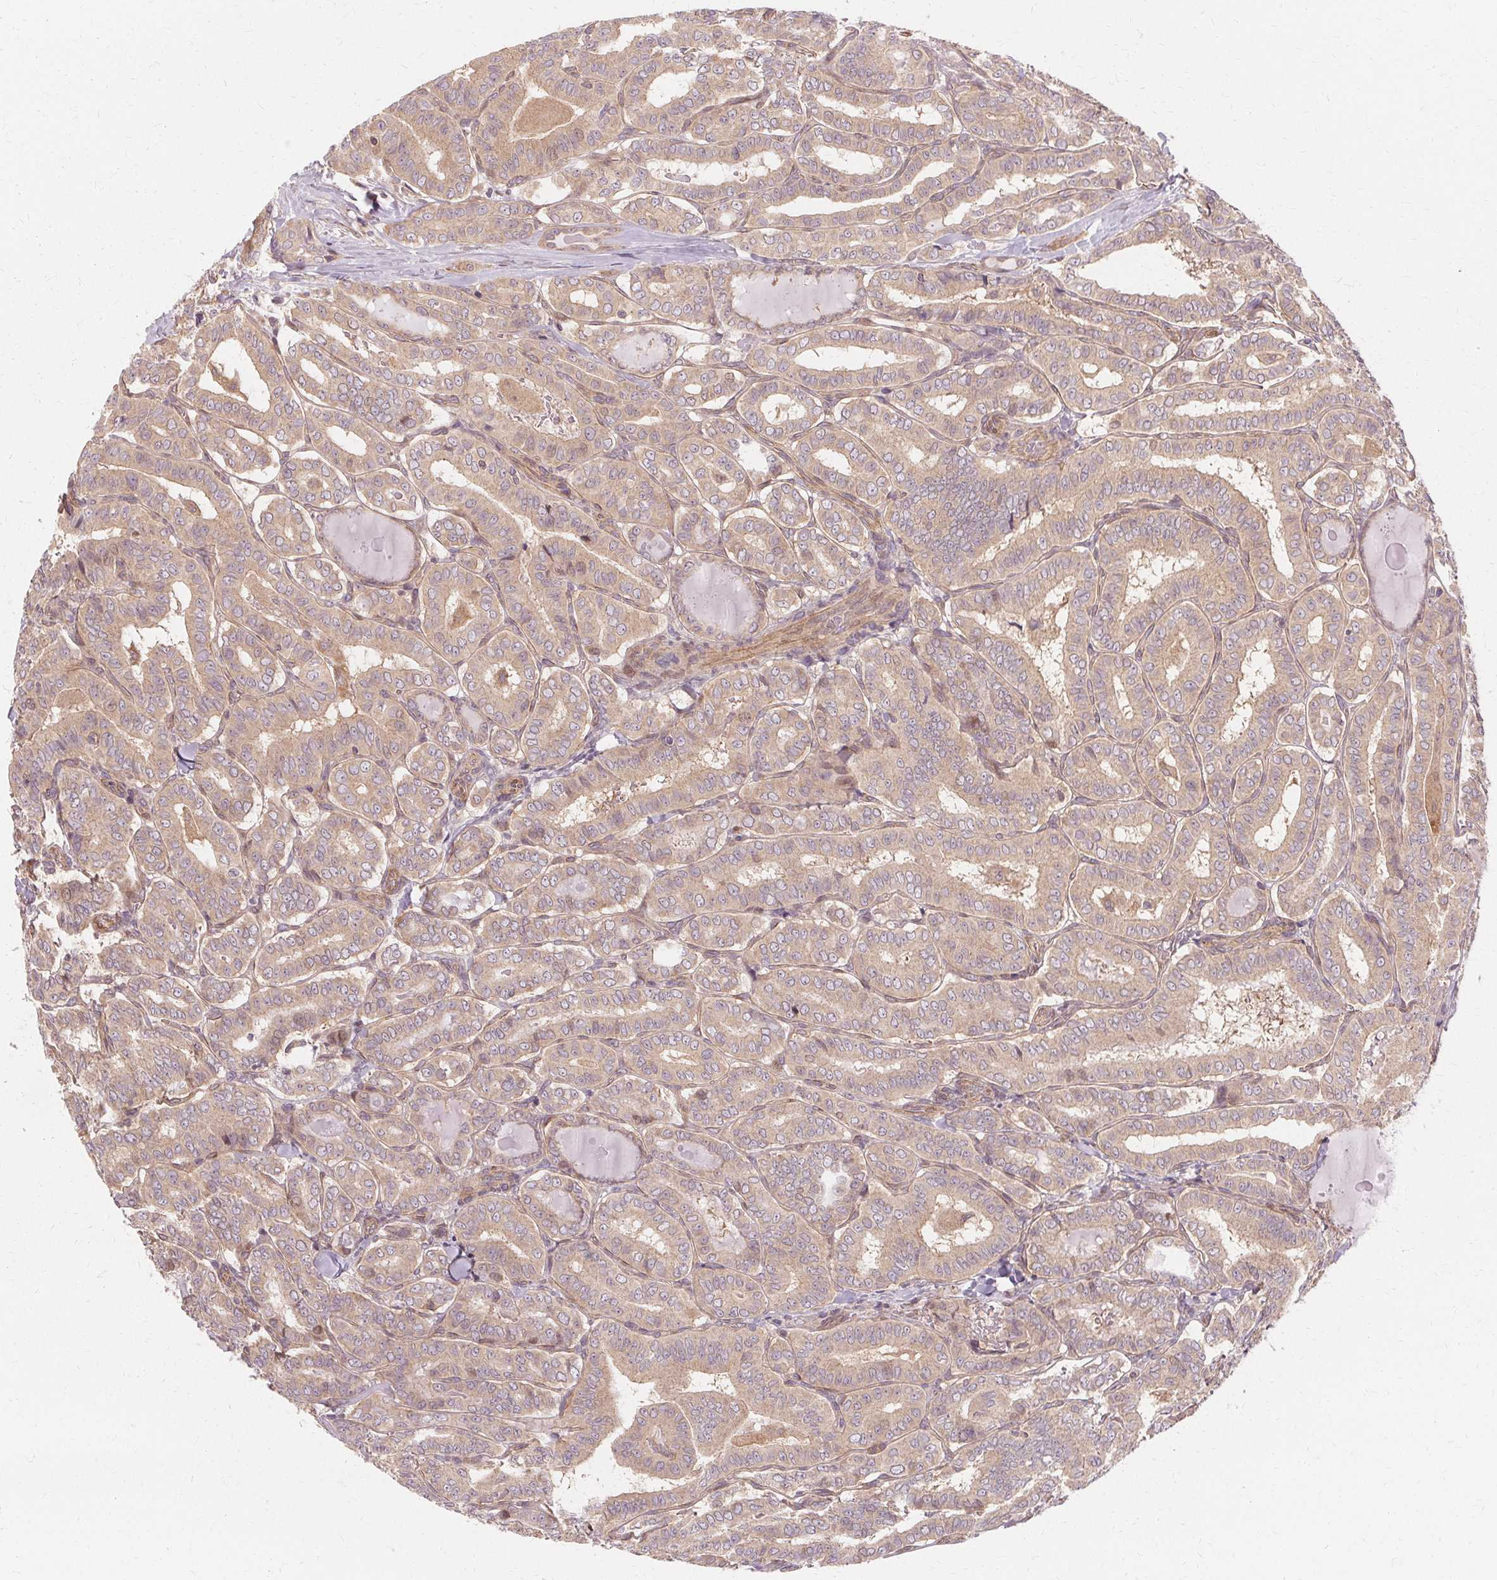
{"staining": {"intensity": "weak", "quantity": ">75%", "location": "cytoplasmic/membranous"}, "tissue": "thyroid cancer", "cell_type": "Tumor cells", "image_type": "cancer", "snomed": [{"axis": "morphology", "description": "Papillary adenocarcinoma, NOS"}, {"axis": "morphology", "description": "Papillary adenoma metastatic"}, {"axis": "topography", "description": "Thyroid gland"}], "caption": "An IHC photomicrograph of tumor tissue is shown. Protein staining in brown highlights weak cytoplasmic/membranous positivity in papillary adenoma metastatic (thyroid) within tumor cells.", "gene": "USP8", "patient": {"sex": "female", "age": 50}}